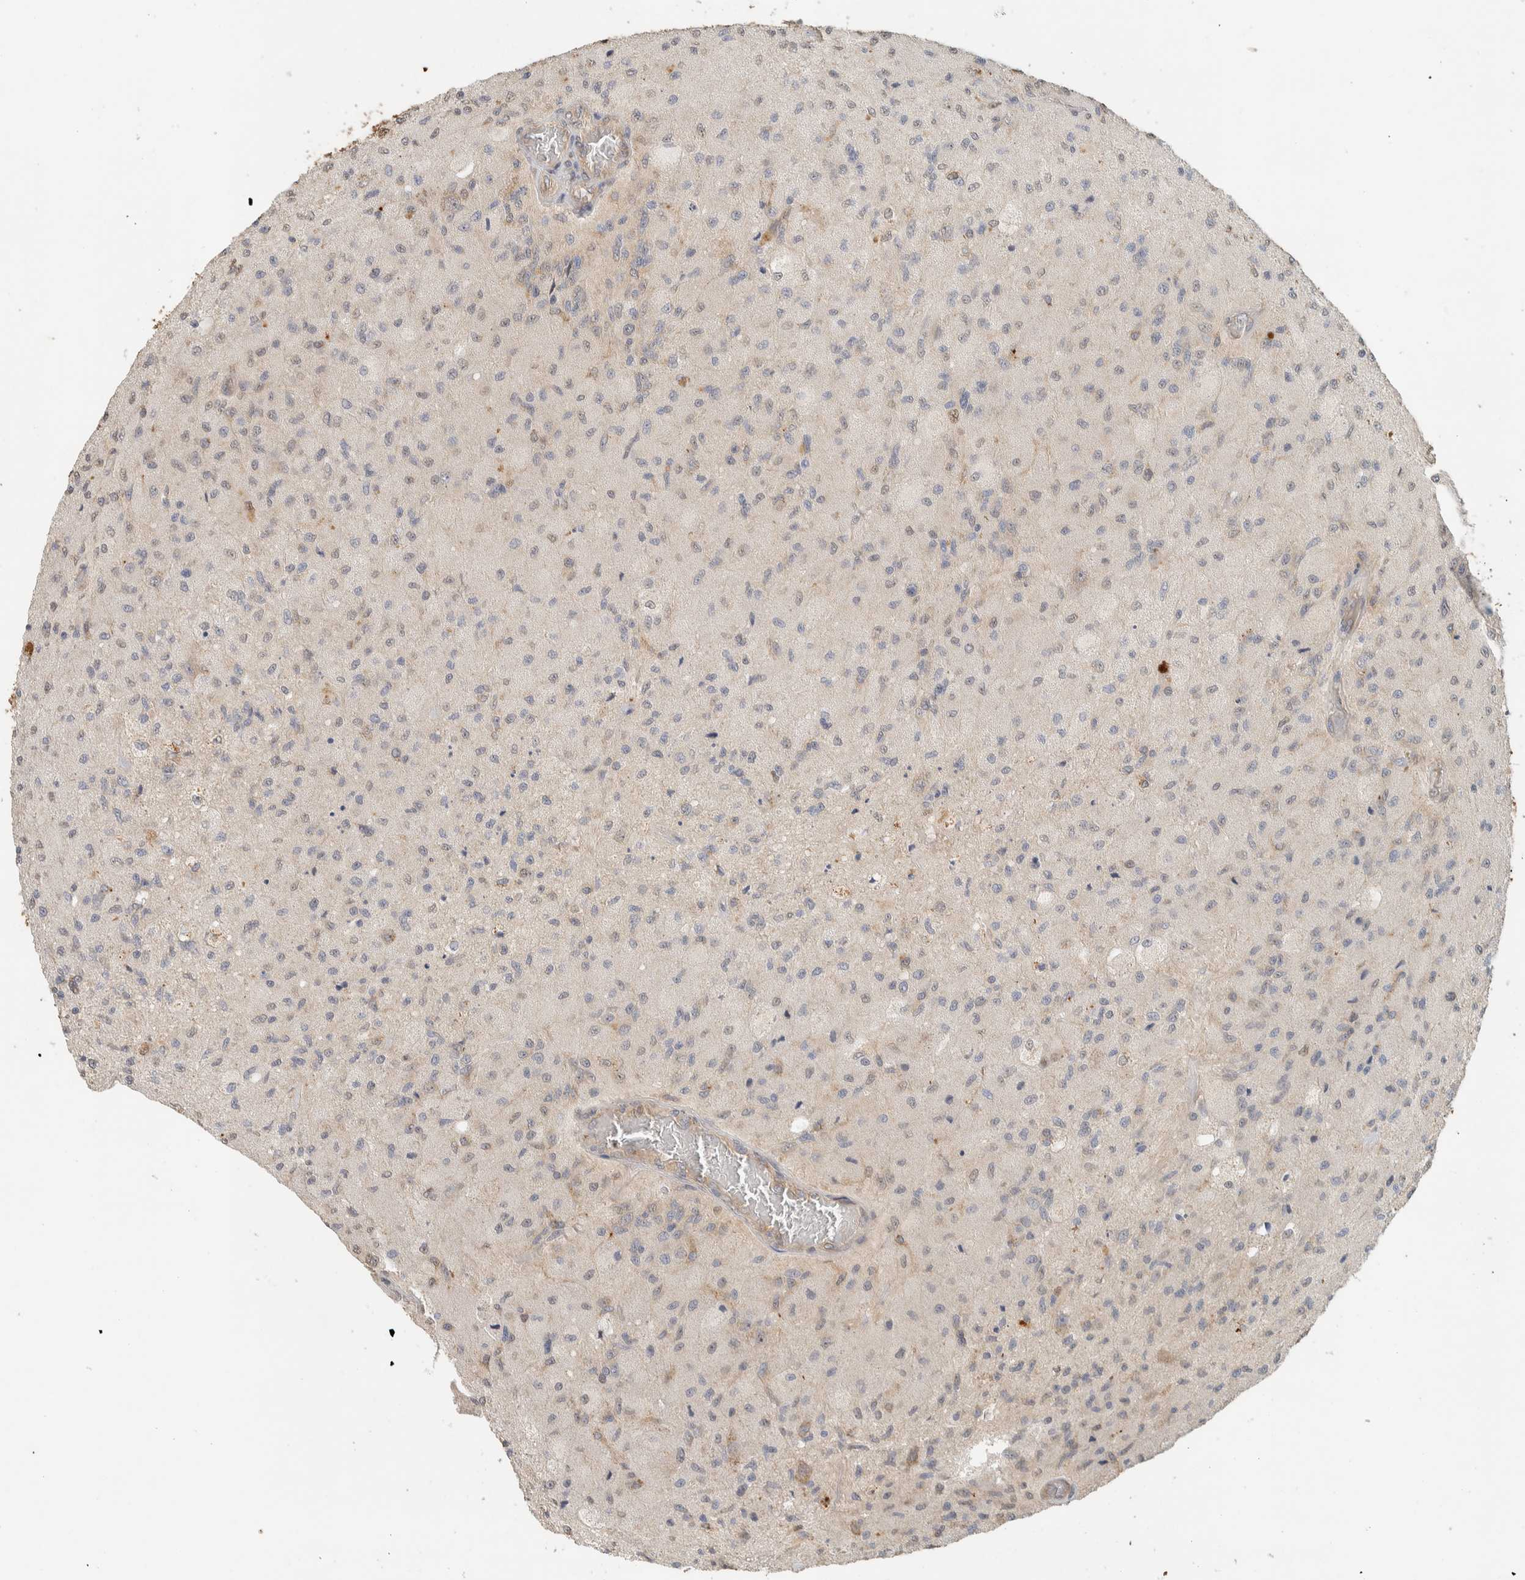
{"staining": {"intensity": "weak", "quantity": "<25%", "location": "cytoplasmic/membranous"}, "tissue": "glioma", "cell_type": "Tumor cells", "image_type": "cancer", "snomed": [{"axis": "morphology", "description": "Normal tissue, NOS"}, {"axis": "morphology", "description": "Glioma, malignant, High grade"}, {"axis": "topography", "description": "Cerebral cortex"}], "caption": "DAB immunohistochemical staining of human high-grade glioma (malignant) displays no significant positivity in tumor cells. Nuclei are stained in blue.", "gene": "PDE7B", "patient": {"sex": "male", "age": 77}}